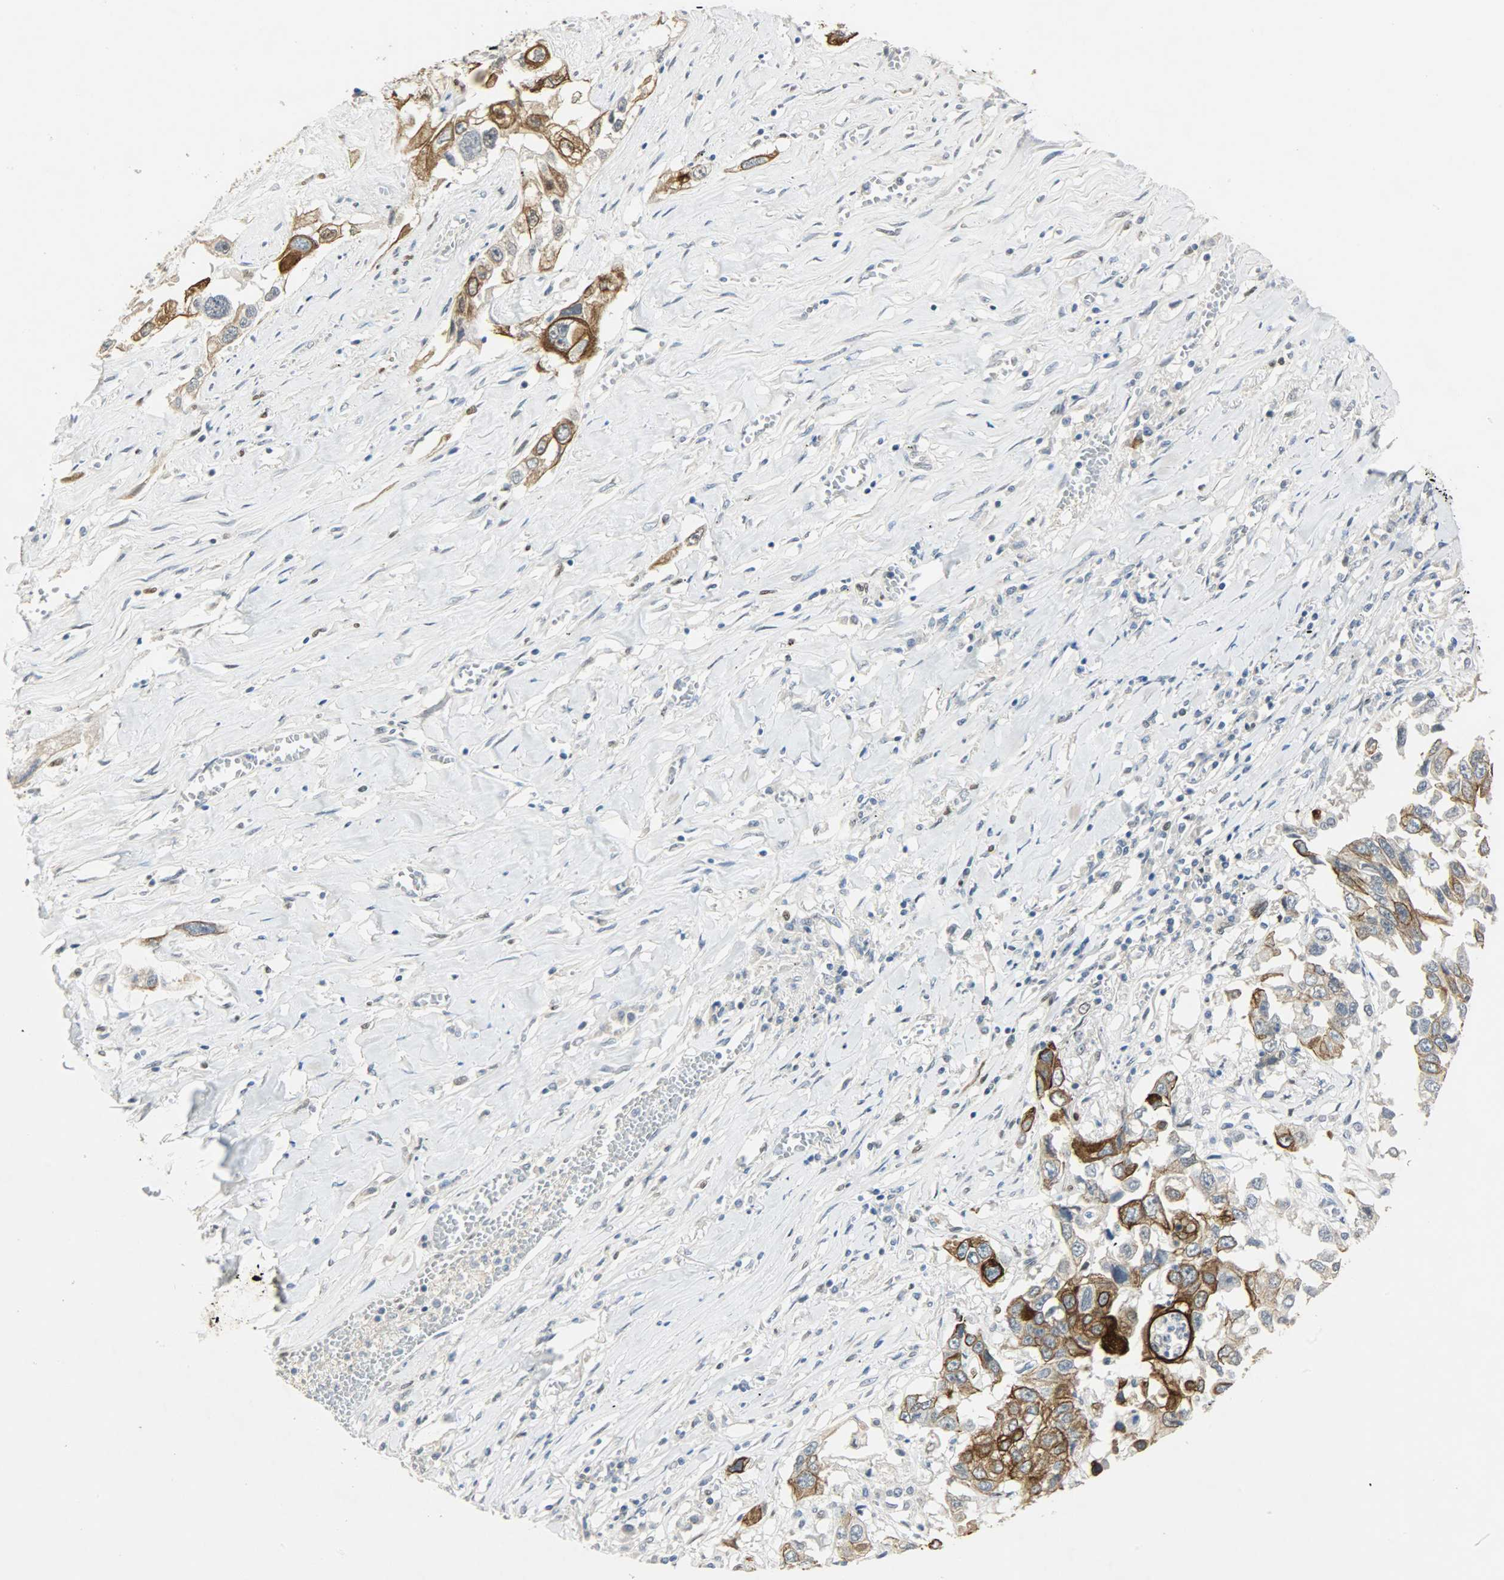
{"staining": {"intensity": "strong", "quantity": ">75%", "location": "cytoplasmic/membranous"}, "tissue": "lung cancer", "cell_type": "Tumor cells", "image_type": "cancer", "snomed": [{"axis": "morphology", "description": "Squamous cell carcinoma, NOS"}, {"axis": "topography", "description": "Lung"}], "caption": "This micrograph exhibits immunohistochemistry (IHC) staining of lung squamous cell carcinoma, with high strong cytoplasmic/membranous expression in approximately >75% of tumor cells.", "gene": "PPARG", "patient": {"sex": "male", "age": 71}}